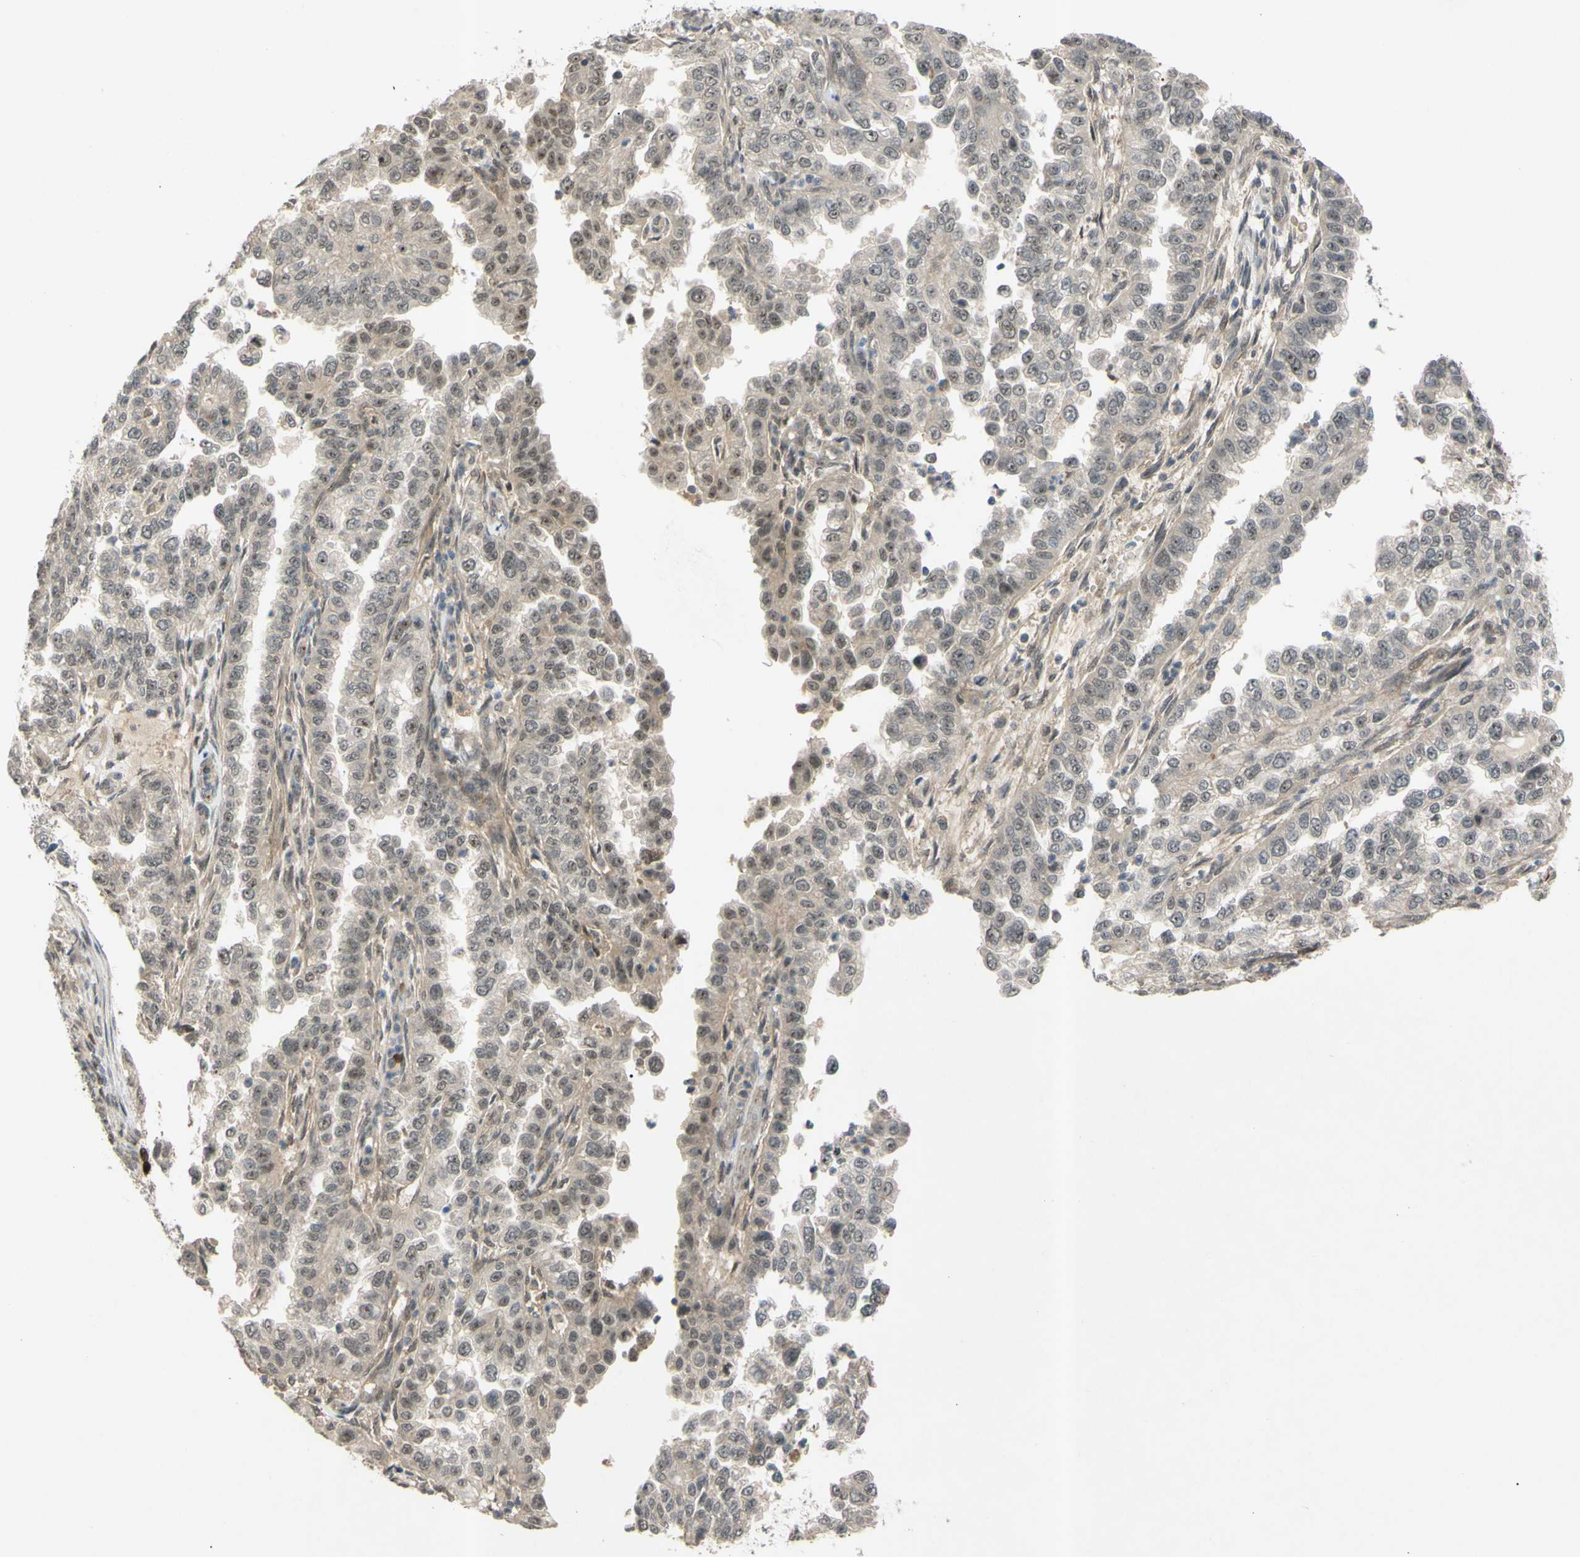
{"staining": {"intensity": "weak", "quantity": "25%-75%", "location": "cytoplasmic/membranous"}, "tissue": "endometrial cancer", "cell_type": "Tumor cells", "image_type": "cancer", "snomed": [{"axis": "morphology", "description": "Adenocarcinoma, NOS"}, {"axis": "topography", "description": "Endometrium"}], "caption": "This image displays IHC staining of human endometrial cancer, with low weak cytoplasmic/membranous expression in about 25%-75% of tumor cells.", "gene": "ALK", "patient": {"sex": "female", "age": 85}}